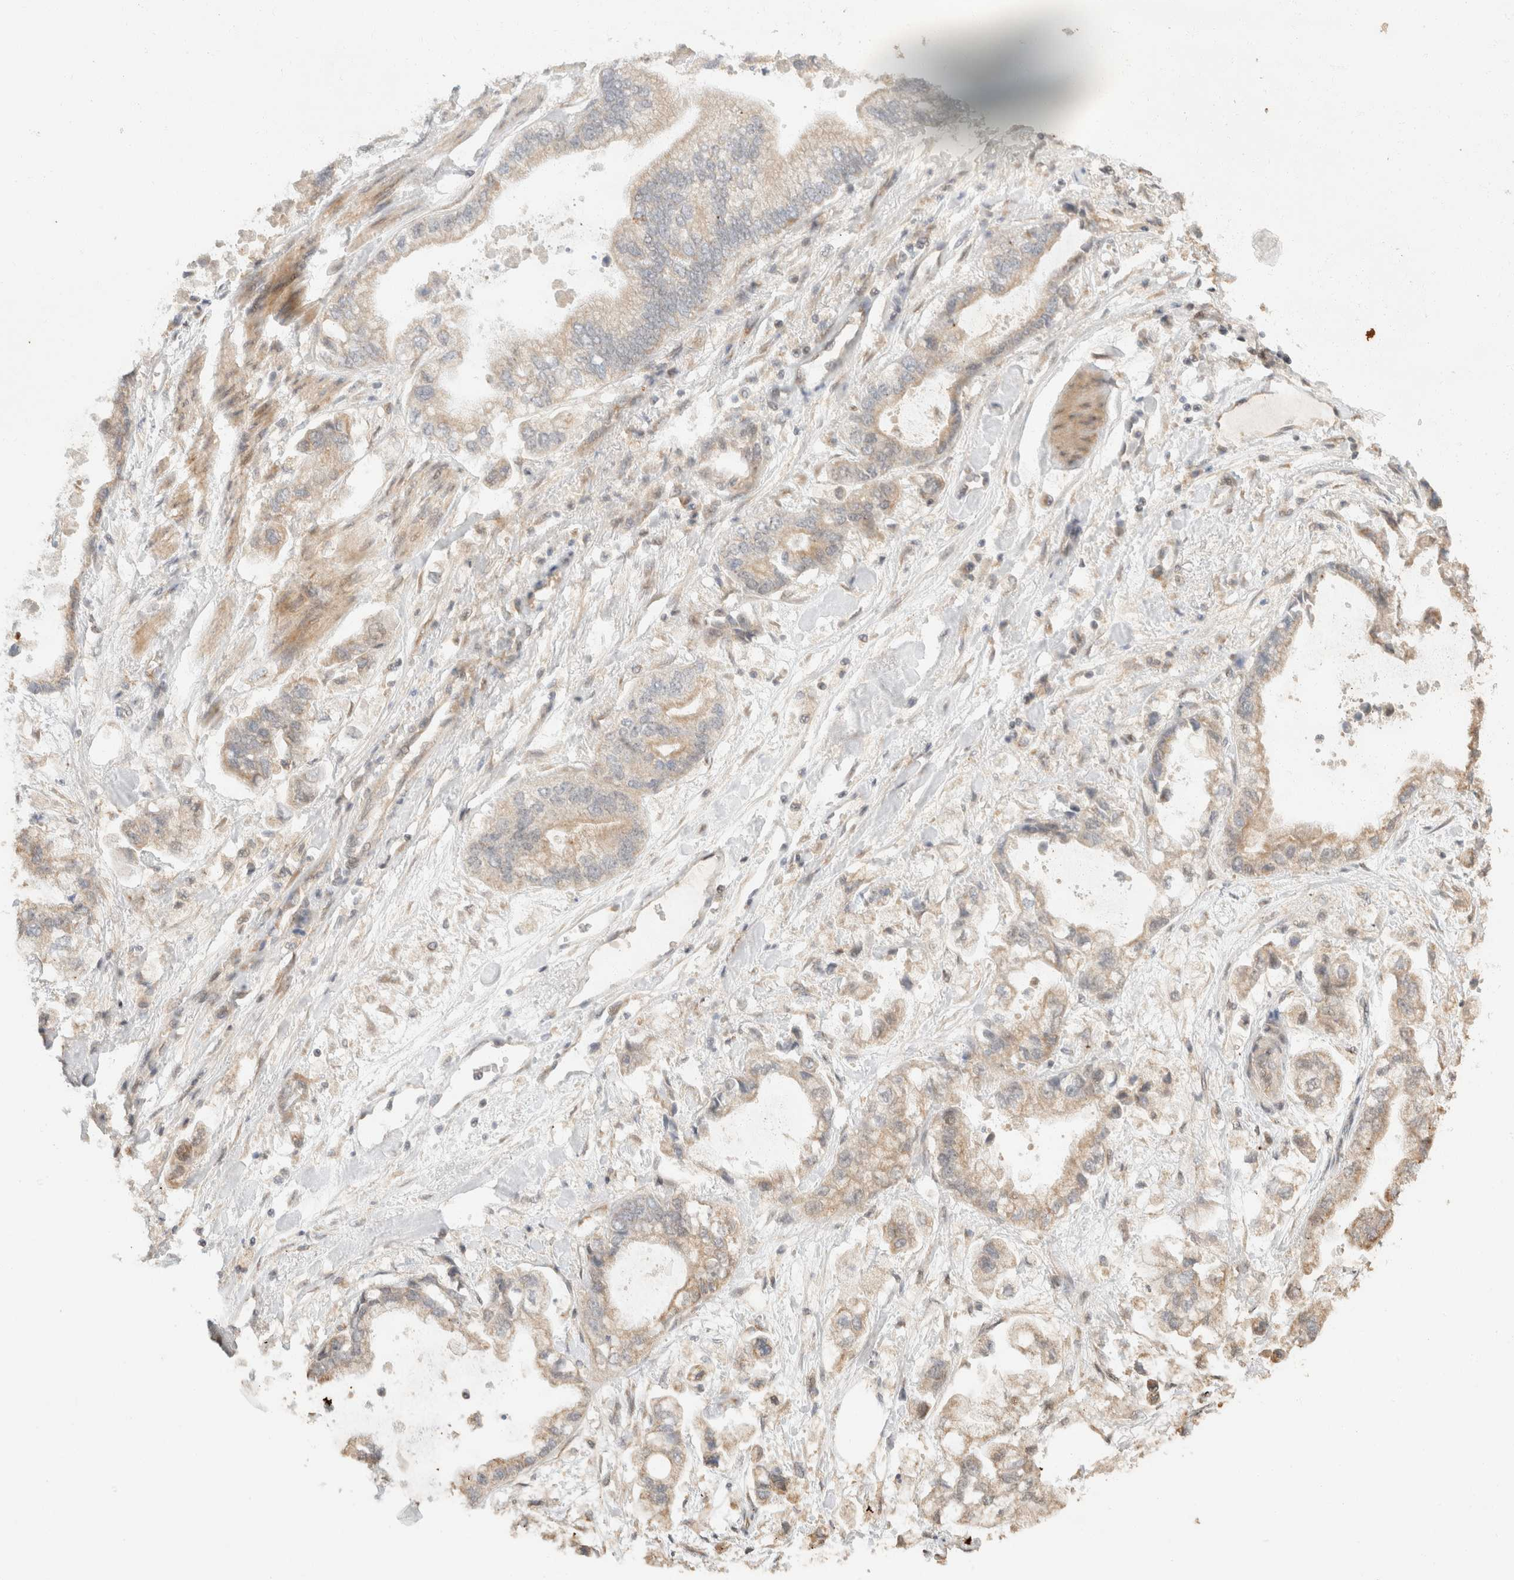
{"staining": {"intensity": "weak", "quantity": "<25%", "location": "cytoplasmic/membranous"}, "tissue": "stomach cancer", "cell_type": "Tumor cells", "image_type": "cancer", "snomed": [{"axis": "morphology", "description": "Normal tissue, NOS"}, {"axis": "morphology", "description": "Adenocarcinoma, NOS"}, {"axis": "topography", "description": "Stomach"}], "caption": "IHC of human stomach adenocarcinoma displays no expression in tumor cells. The staining is performed using DAB brown chromogen with nuclei counter-stained in using hematoxylin.", "gene": "TACC1", "patient": {"sex": "male", "age": 62}}